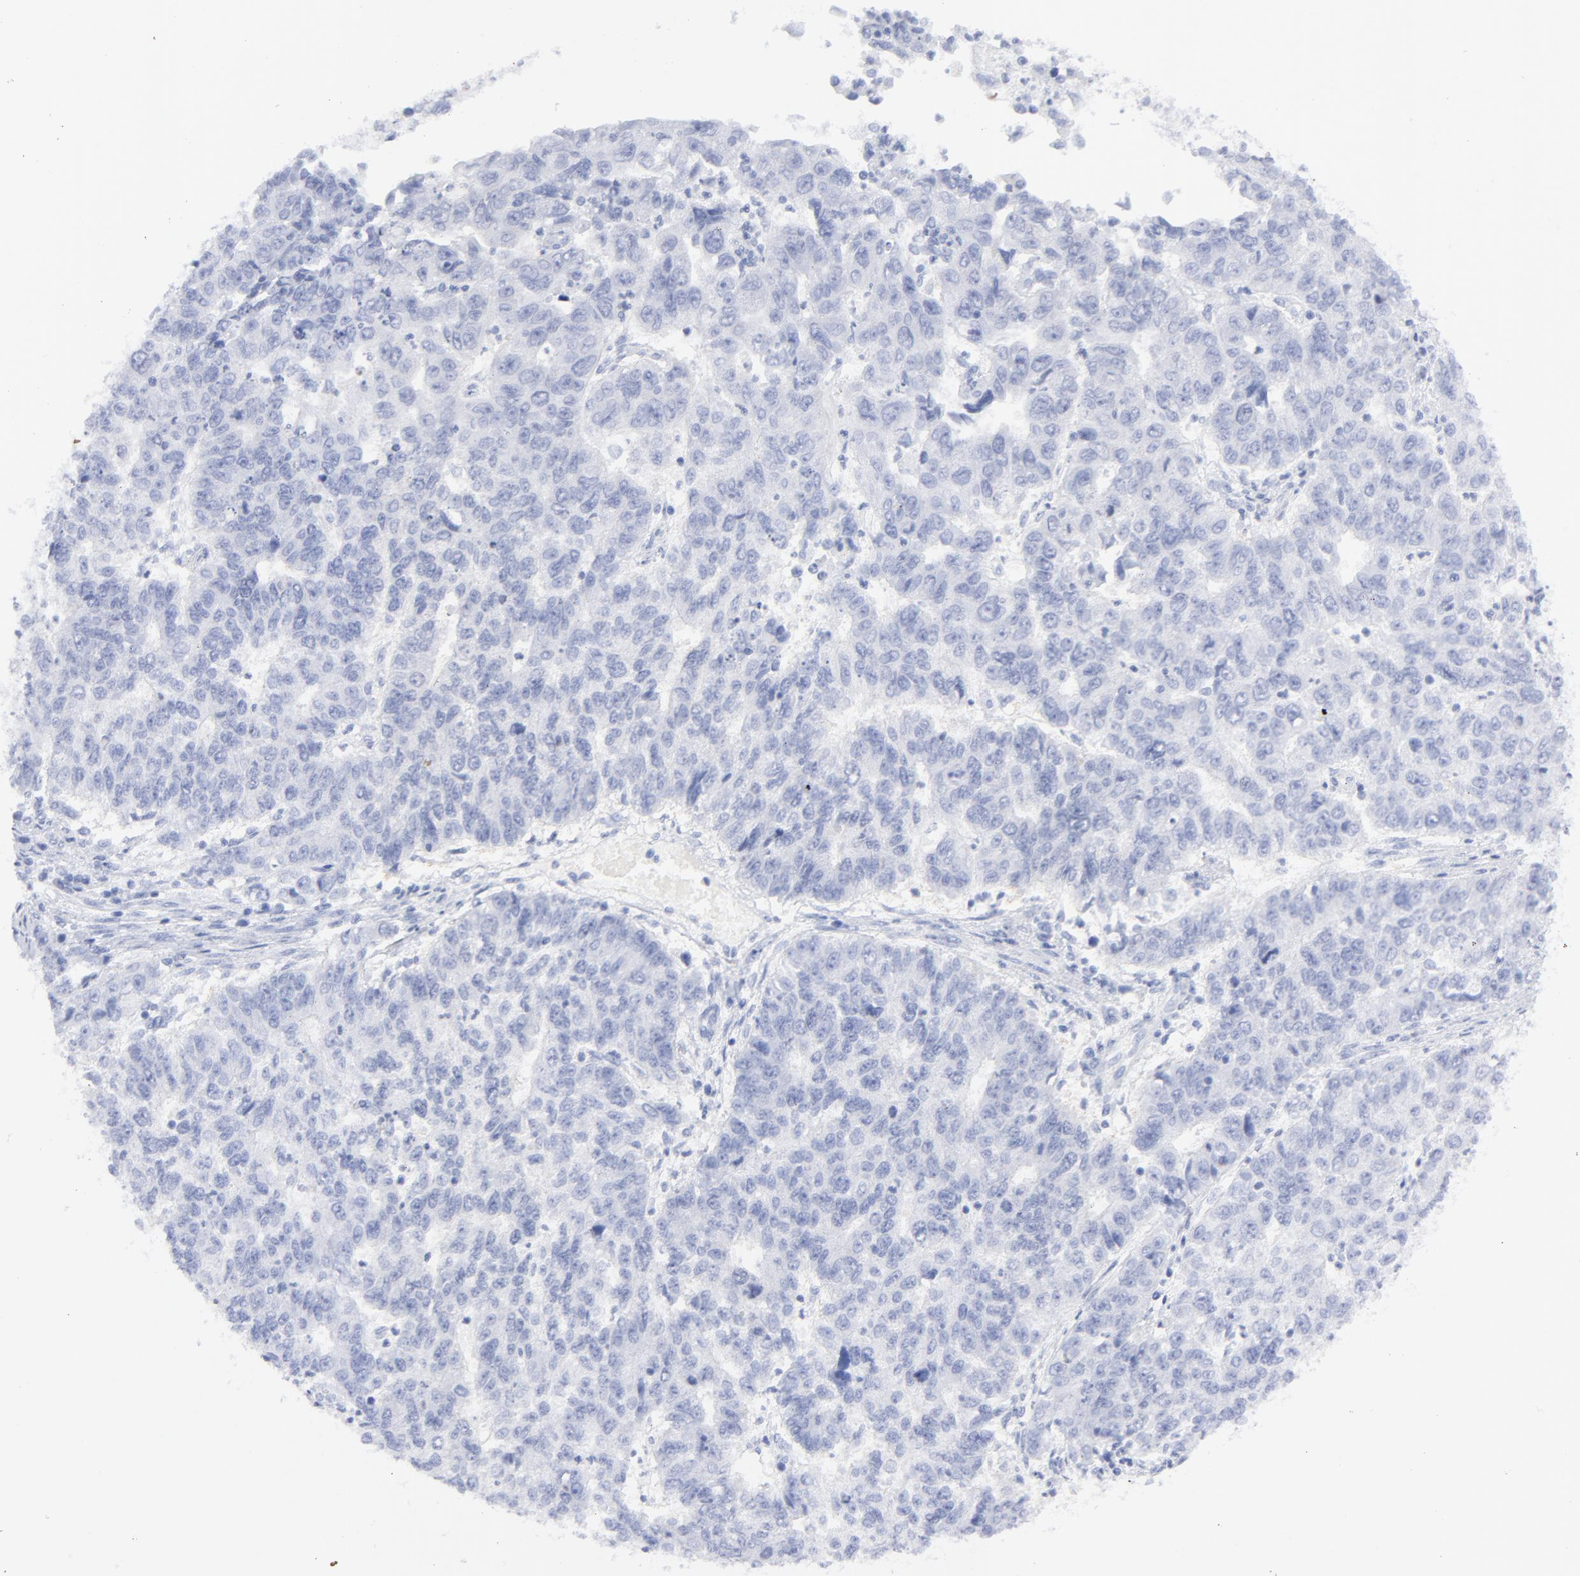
{"staining": {"intensity": "negative", "quantity": "none", "location": "none"}, "tissue": "endometrial cancer", "cell_type": "Tumor cells", "image_type": "cancer", "snomed": [{"axis": "morphology", "description": "Adenocarcinoma, NOS"}, {"axis": "topography", "description": "Endometrium"}], "caption": "High magnification brightfield microscopy of endometrial cancer stained with DAB (3,3'-diaminobenzidine) (brown) and counterstained with hematoxylin (blue): tumor cells show no significant staining.", "gene": "CNTN3", "patient": {"sex": "female", "age": 42}}